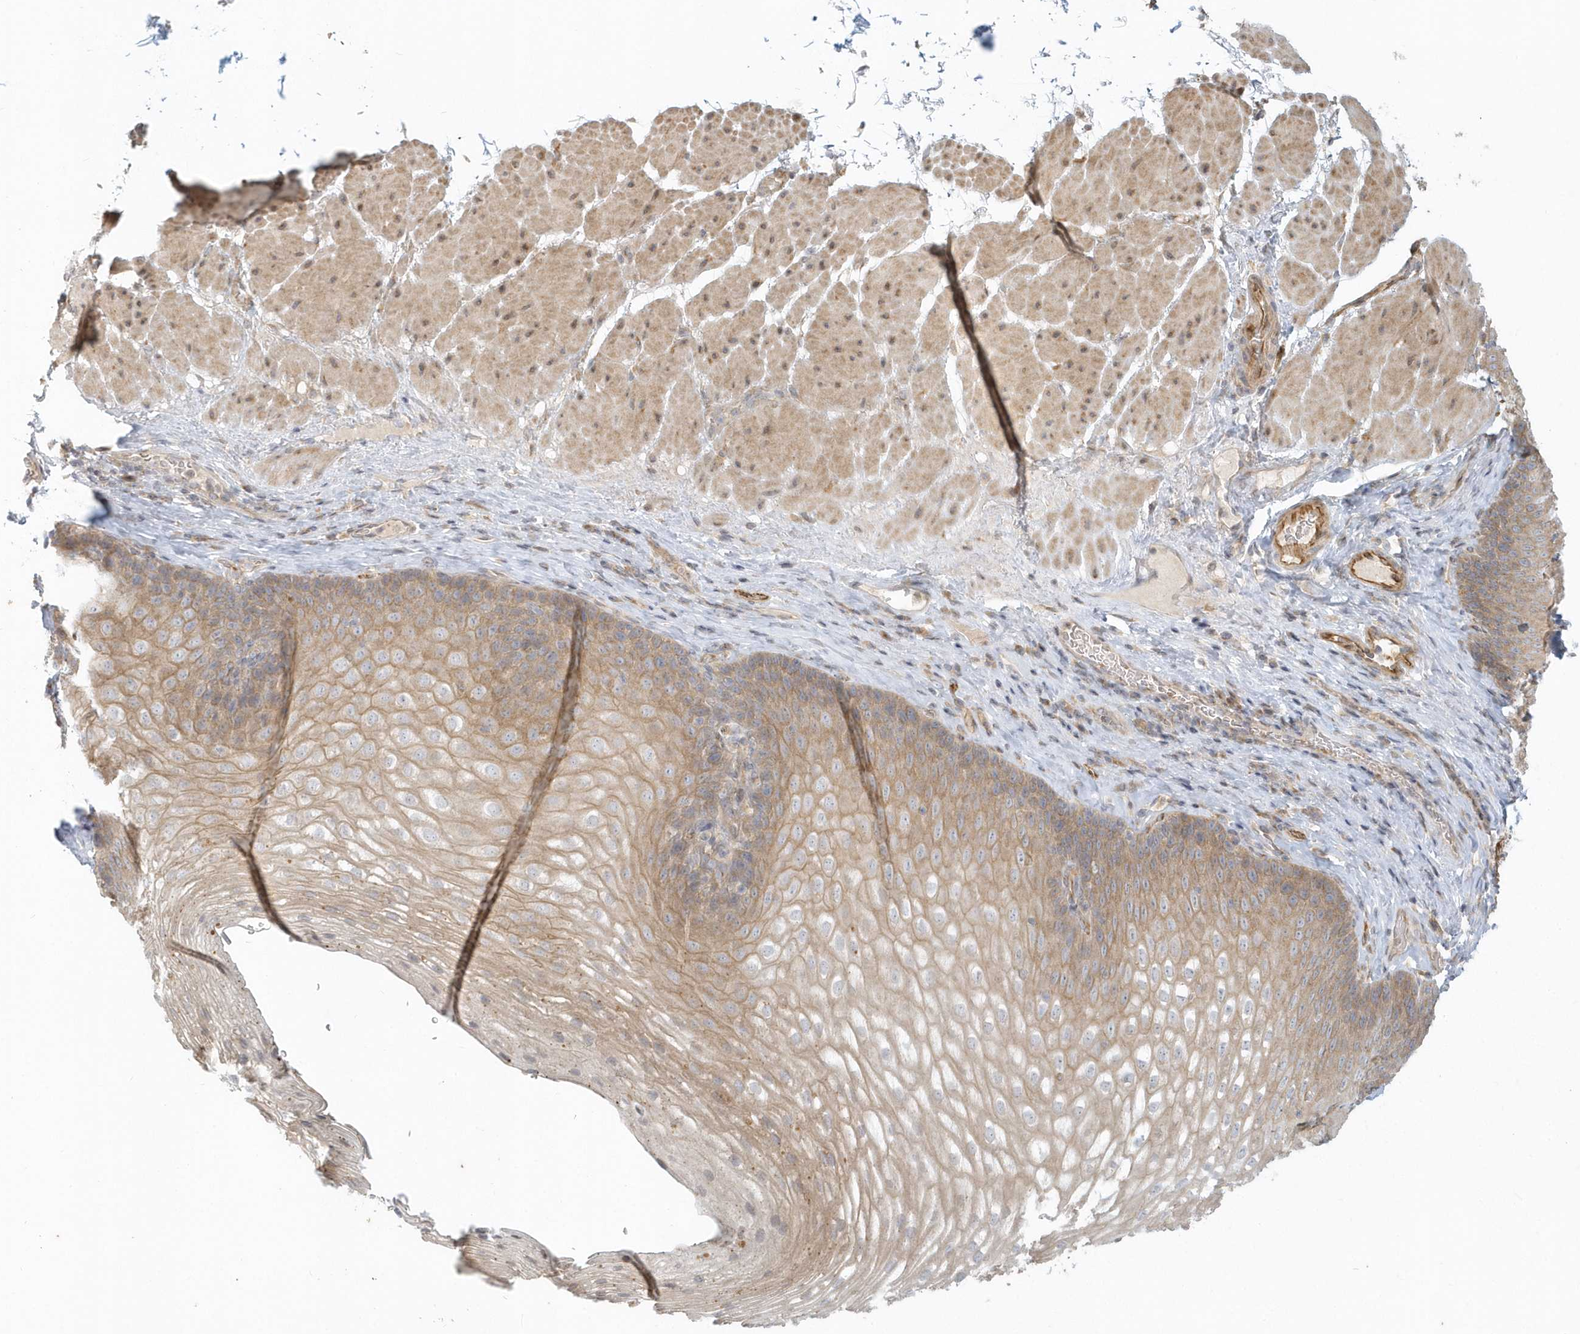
{"staining": {"intensity": "moderate", "quantity": ">75%", "location": "cytoplasmic/membranous"}, "tissue": "esophagus", "cell_type": "Squamous epithelial cells", "image_type": "normal", "snomed": [{"axis": "morphology", "description": "Normal tissue, NOS"}, {"axis": "topography", "description": "Esophagus"}], "caption": "This micrograph demonstrates immunohistochemistry (IHC) staining of normal esophagus, with medium moderate cytoplasmic/membranous positivity in approximately >75% of squamous epithelial cells.", "gene": "NAPB", "patient": {"sex": "female", "age": 66}}